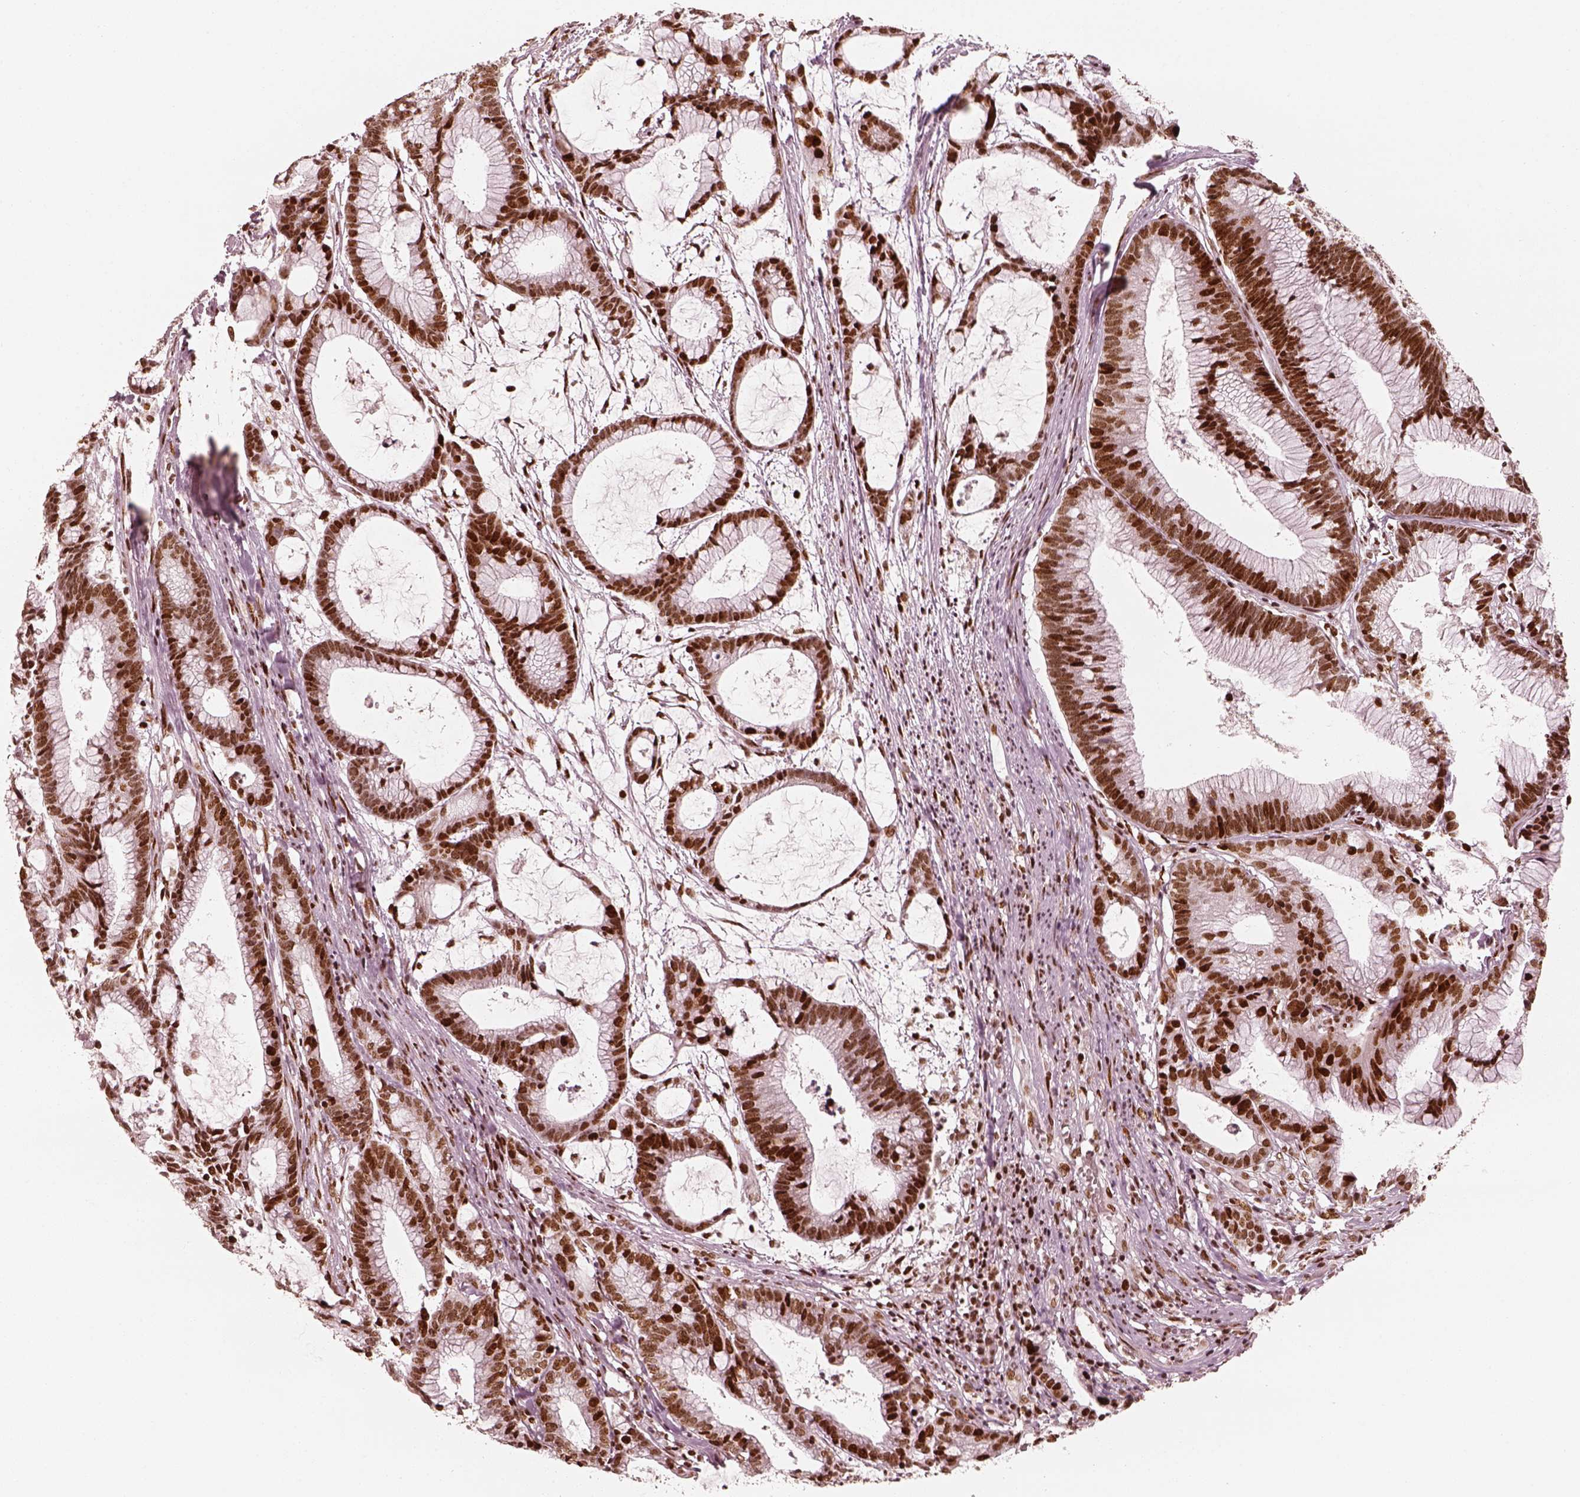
{"staining": {"intensity": "strong", "quantity": ">75%", "location": "nuclear"}, "tissue": "colorectal cancer", "cell_type": "Tumor cells", "image_type": "cancer", "snomed": [{"axis": "morphology", "description": "Adenocarcinoma, NOS"}, {"axis": "topography", "description": "Colon"}], "caption": "DAB immunohistochemical staining of colorectal cancer (adenocarcinoma) shows strong nuclear protein staining in about >75% of tumor cells.", "gene": "HNRNPC", "patient": {"sex": "female", "age": 78}}